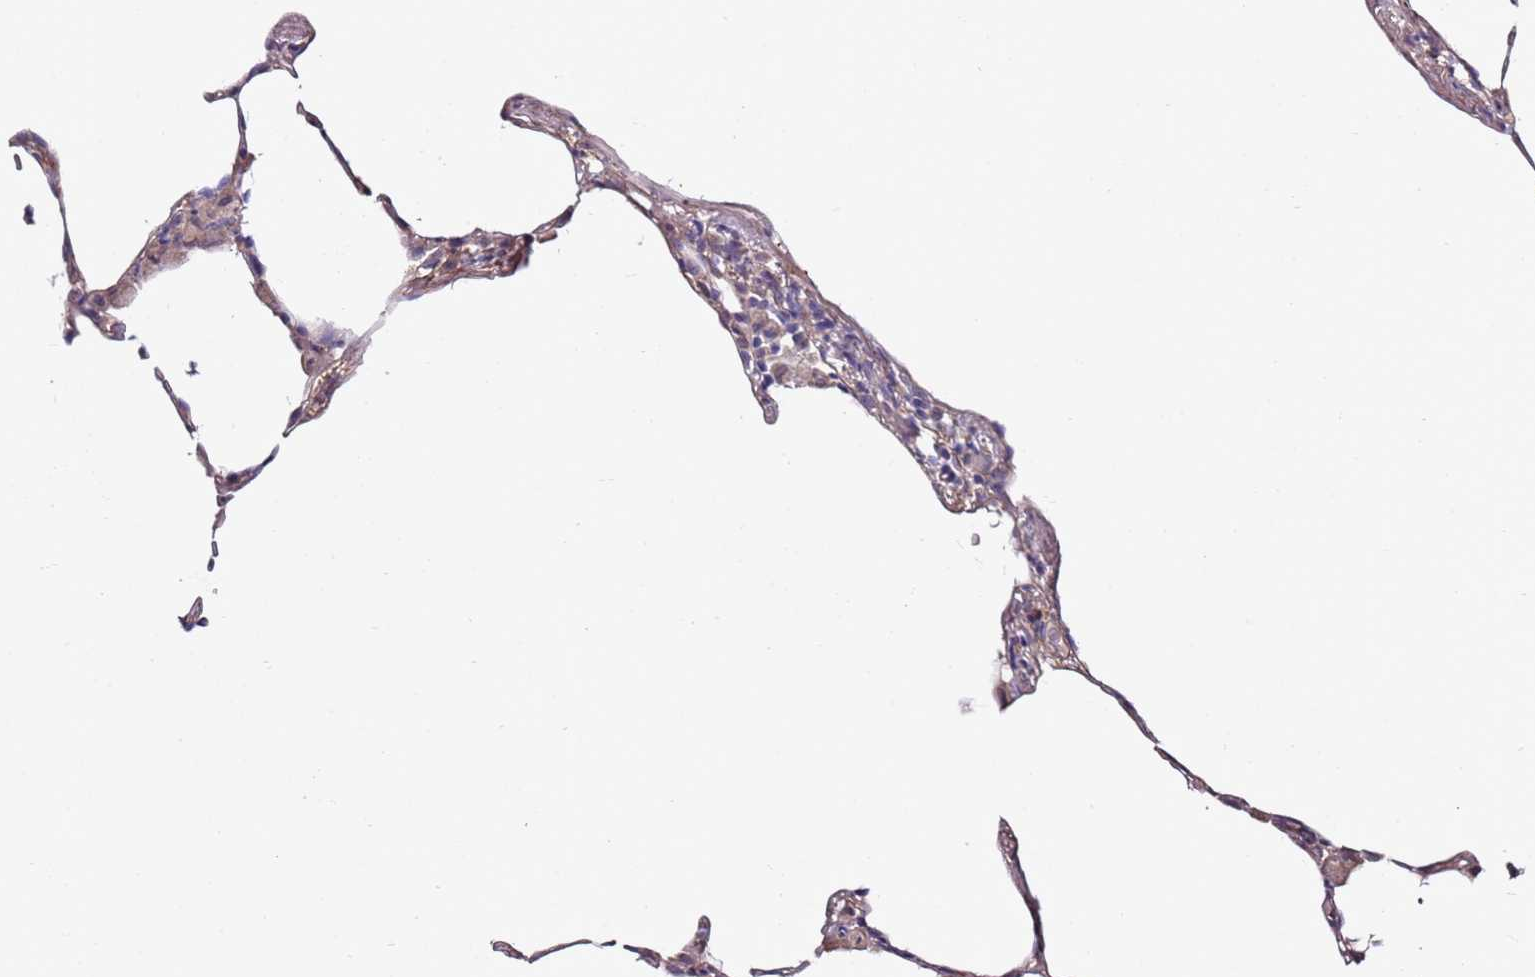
{"staining": {"intensity": "negative", "quantity": "none", "location": "none"}, "tissue": "lung", "cell_type": "Alveolar cells", "image_type": "normal", "snomed": [{"axis": "morphology", "description": "Normal tissue, NOS"}, {"axis": "topography", "description": "Lung"}], "caption": "DAB immunohistochemical staining of benign lung demonstrates no significant expression in alveolar cells.", "gene": "C3orf80", "patient": {"sex": "female", "age": 57}}